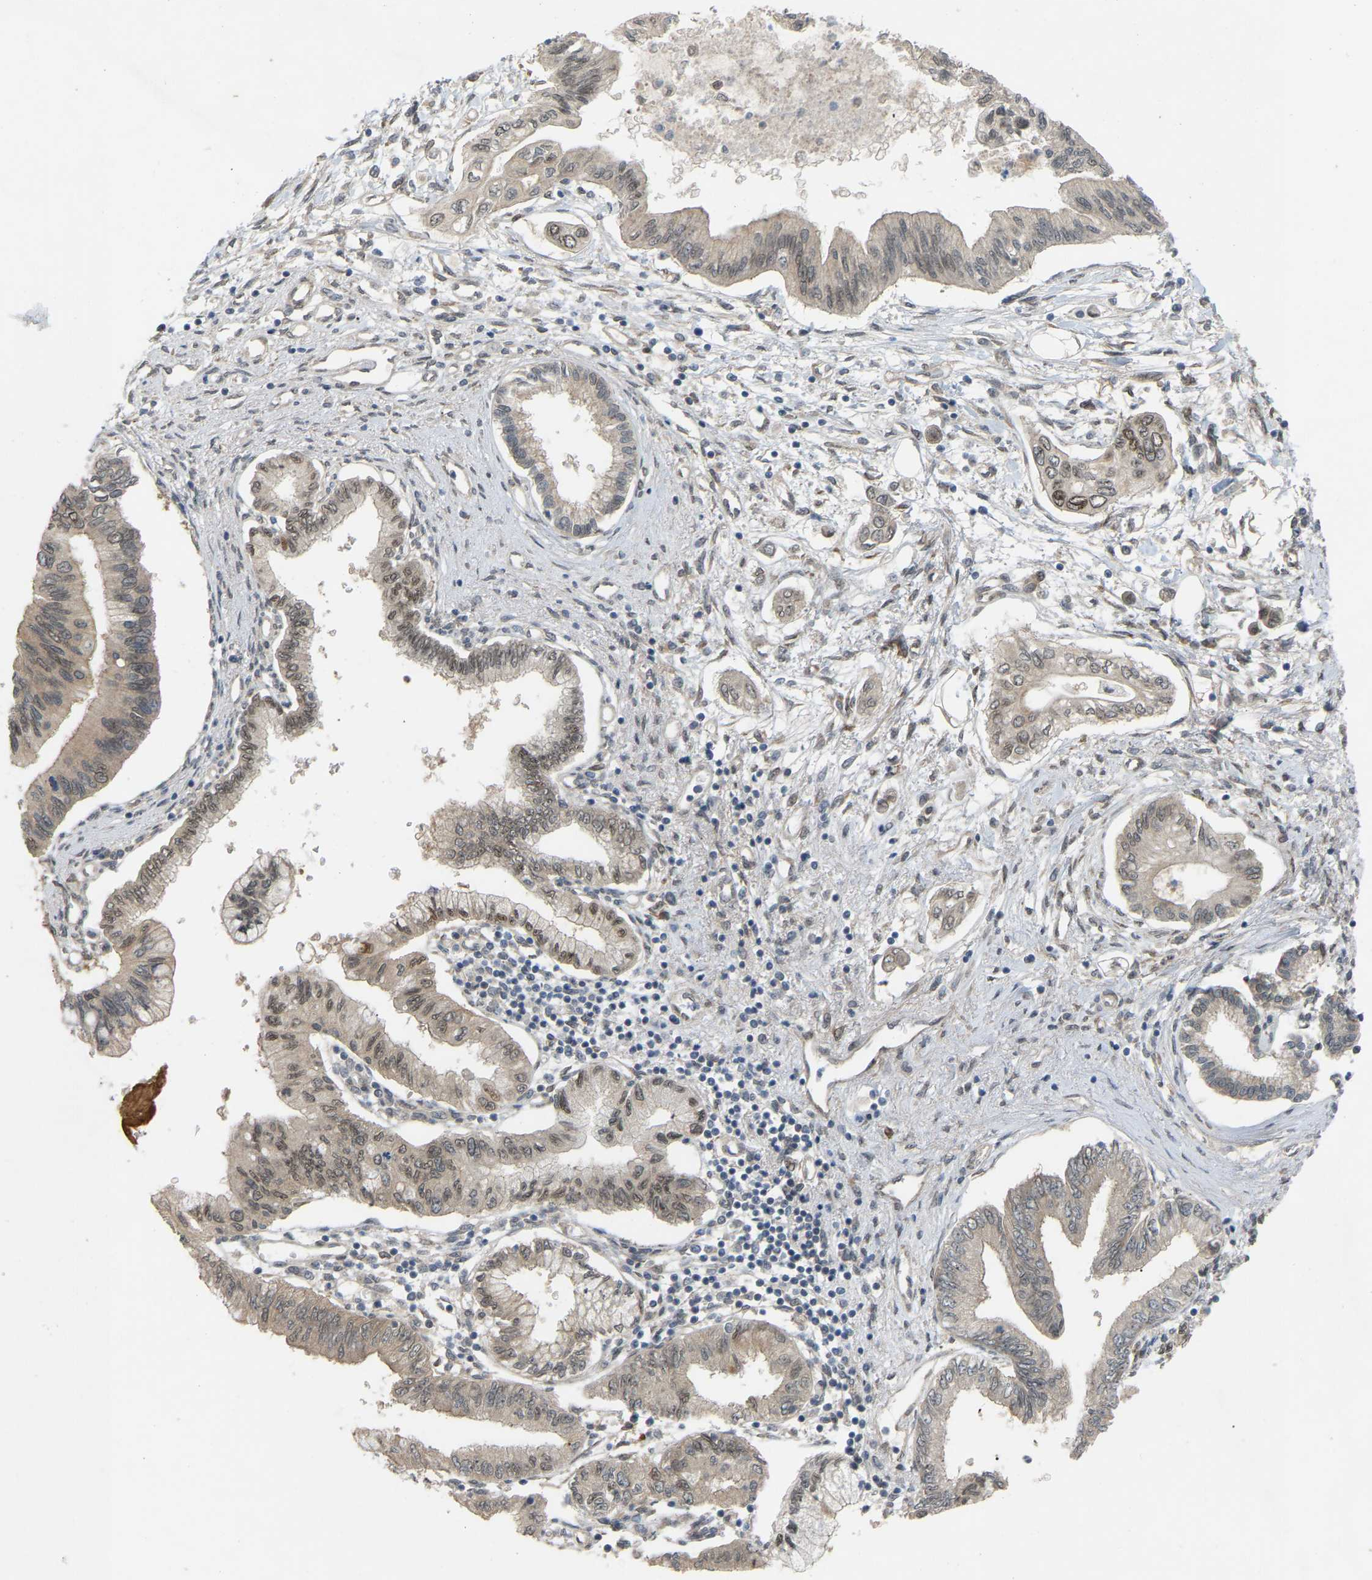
{"staining": {"intensity": "negative", "quantity": "none", "location": "none"}, "tissue": "pancreatic cancer", "cell_type": "Tumor cells", "image_type": "cancer", "snomed": [{"axis": "morphology", "description": "Adenocarcinoma, NOS"}, {"axis": "topography", "description": "Pancreas"}], "caption": "High power microscopy photomicrograph of an immunohistochemistry micrograph of adenocarcinoma (pancreatic), revealing no significant positivity in tumor cells. Nuclei are stained in blue.", "gene": "CROT", "patient": {"sex": "female", "age": 77}}